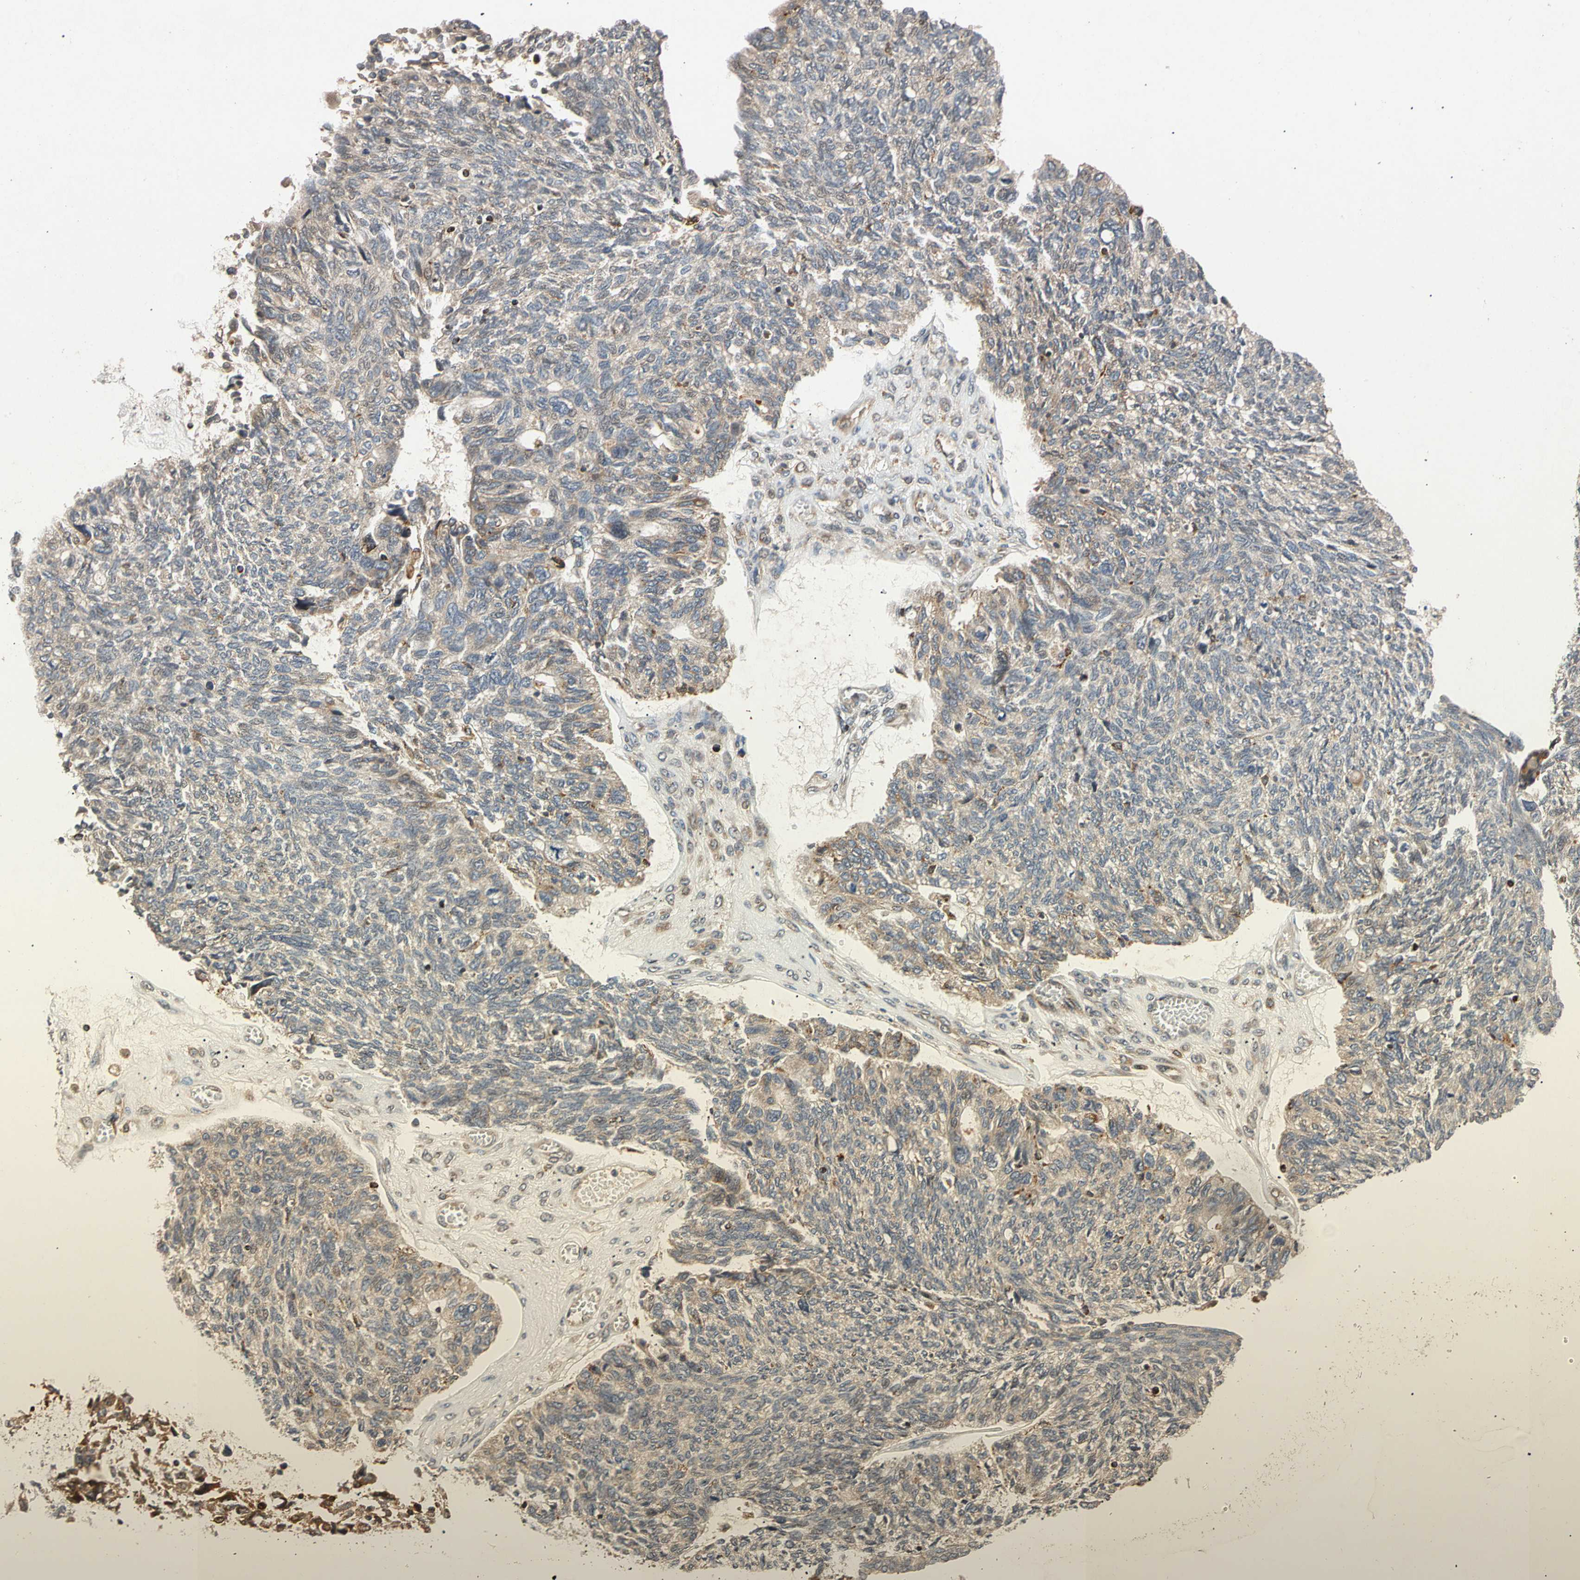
{"staining": {"intensity": "weak", "quantity": "25%-75%", "location": "cytoplasmic/membranous"}, "tissue": "ovarian cancer", "cell_type": "Tumor cells", "image_type": "cancer", "snomed": [{"axis": "morphology", "description": "Cystadenocarcinoma, serous, NOS"}, {"axis": "topography", "description": "Ovary"}], "caption": "Ovarian cancer tissue demonstrates weak cytoplasmic/membranous positivity in about 25%-75% of tumor cells", "gene": "MRPS22", "patient": {"sex": "female", "age": 79}}